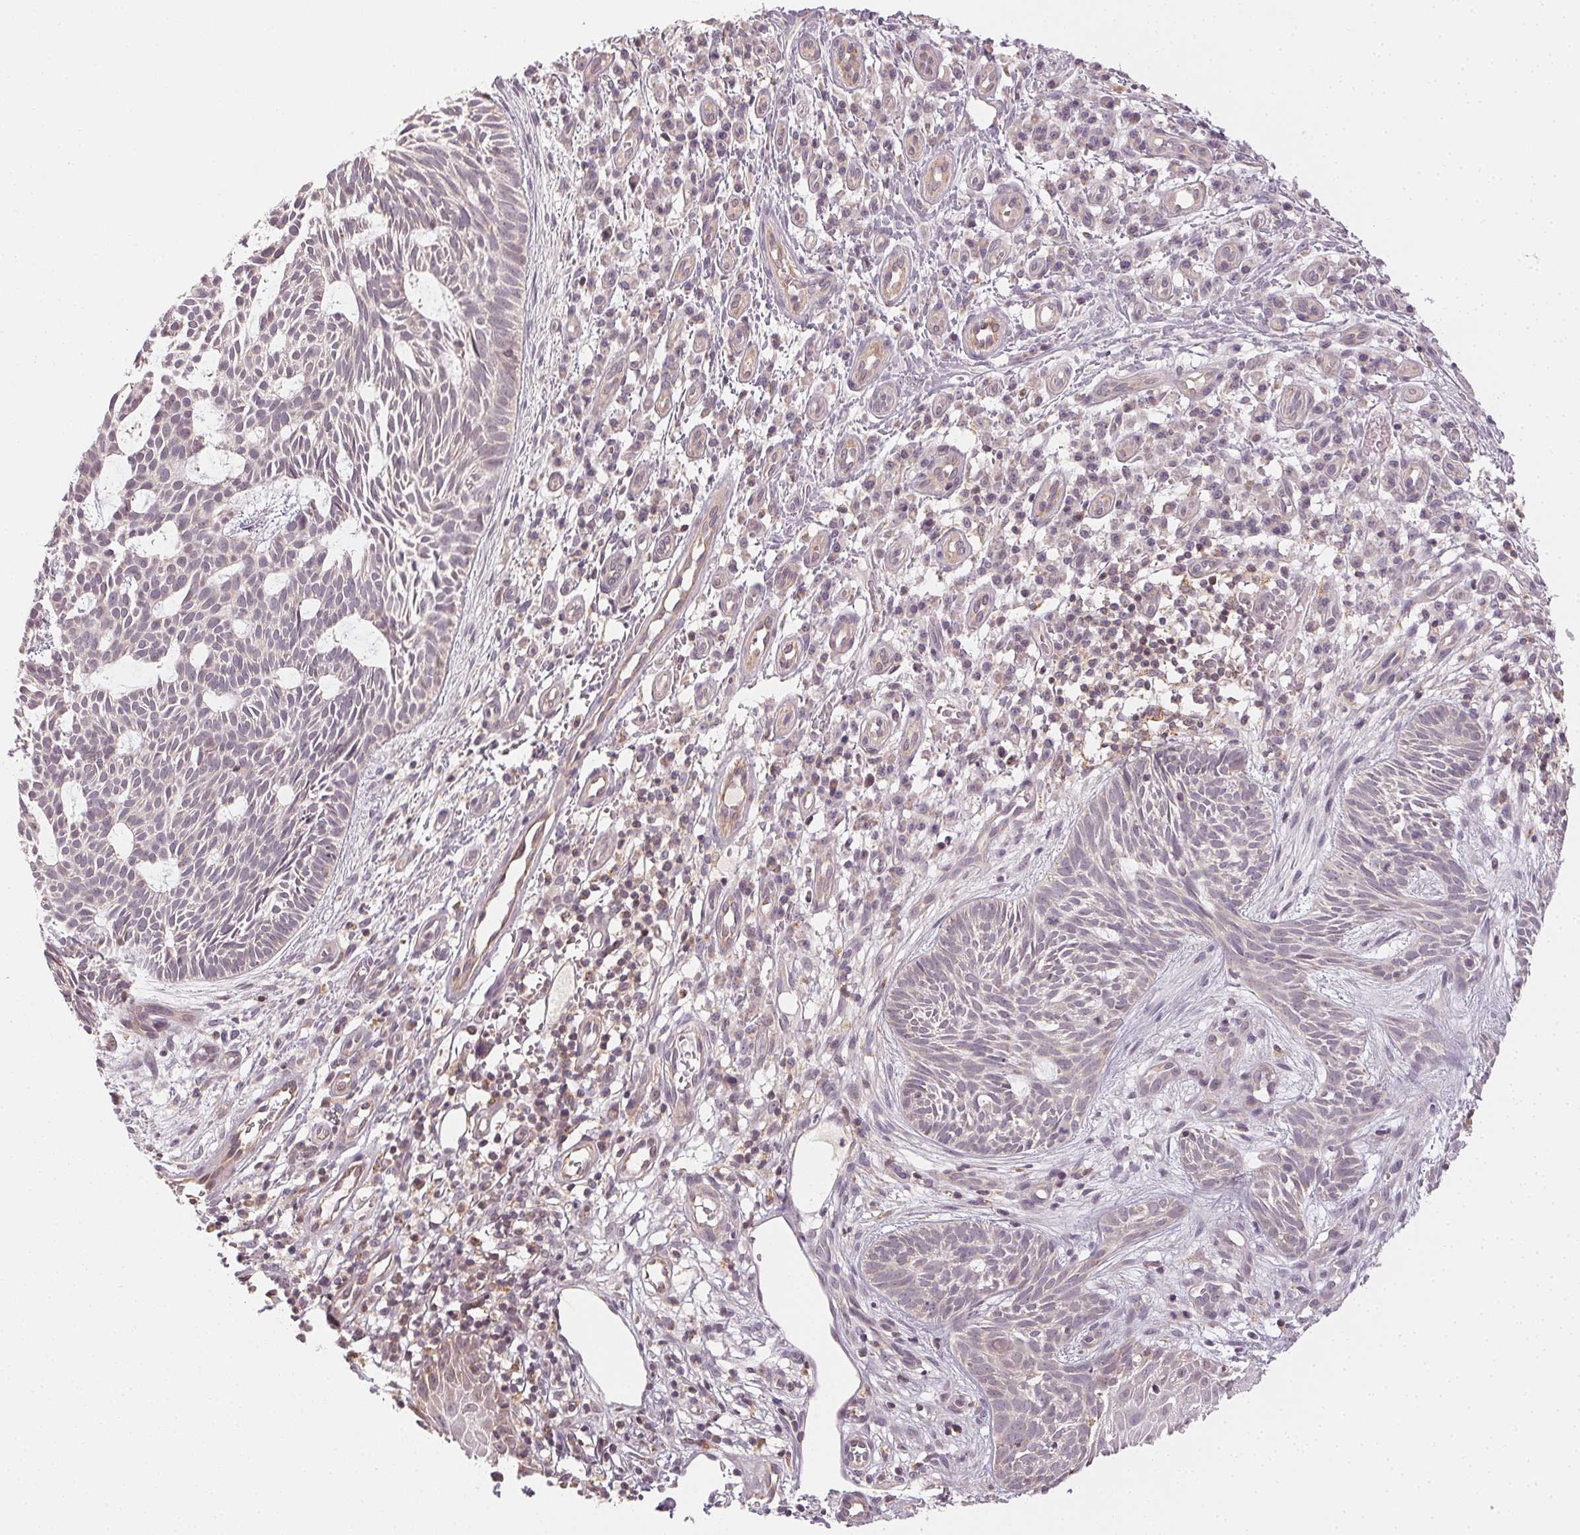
{"staining": {"intensity": "negative", "quantity": "none", "location": "none"}, "tissue": "skin cancer", "cell_type": "Tumor cells", "image_type": "cancer", "snomed": [{"axis": "morphology", "description": "Basal cell carcinoma"}, {"axis": "topography", "description": "Skin"}], "caption": "The immunohistochemistry (IHC) photomicrograph has no significant positivity in tumor cells of skin basal cell carcinoma tissue.", "gene": "NCOA4", "patient": {"sex": "male", "age": 59}}